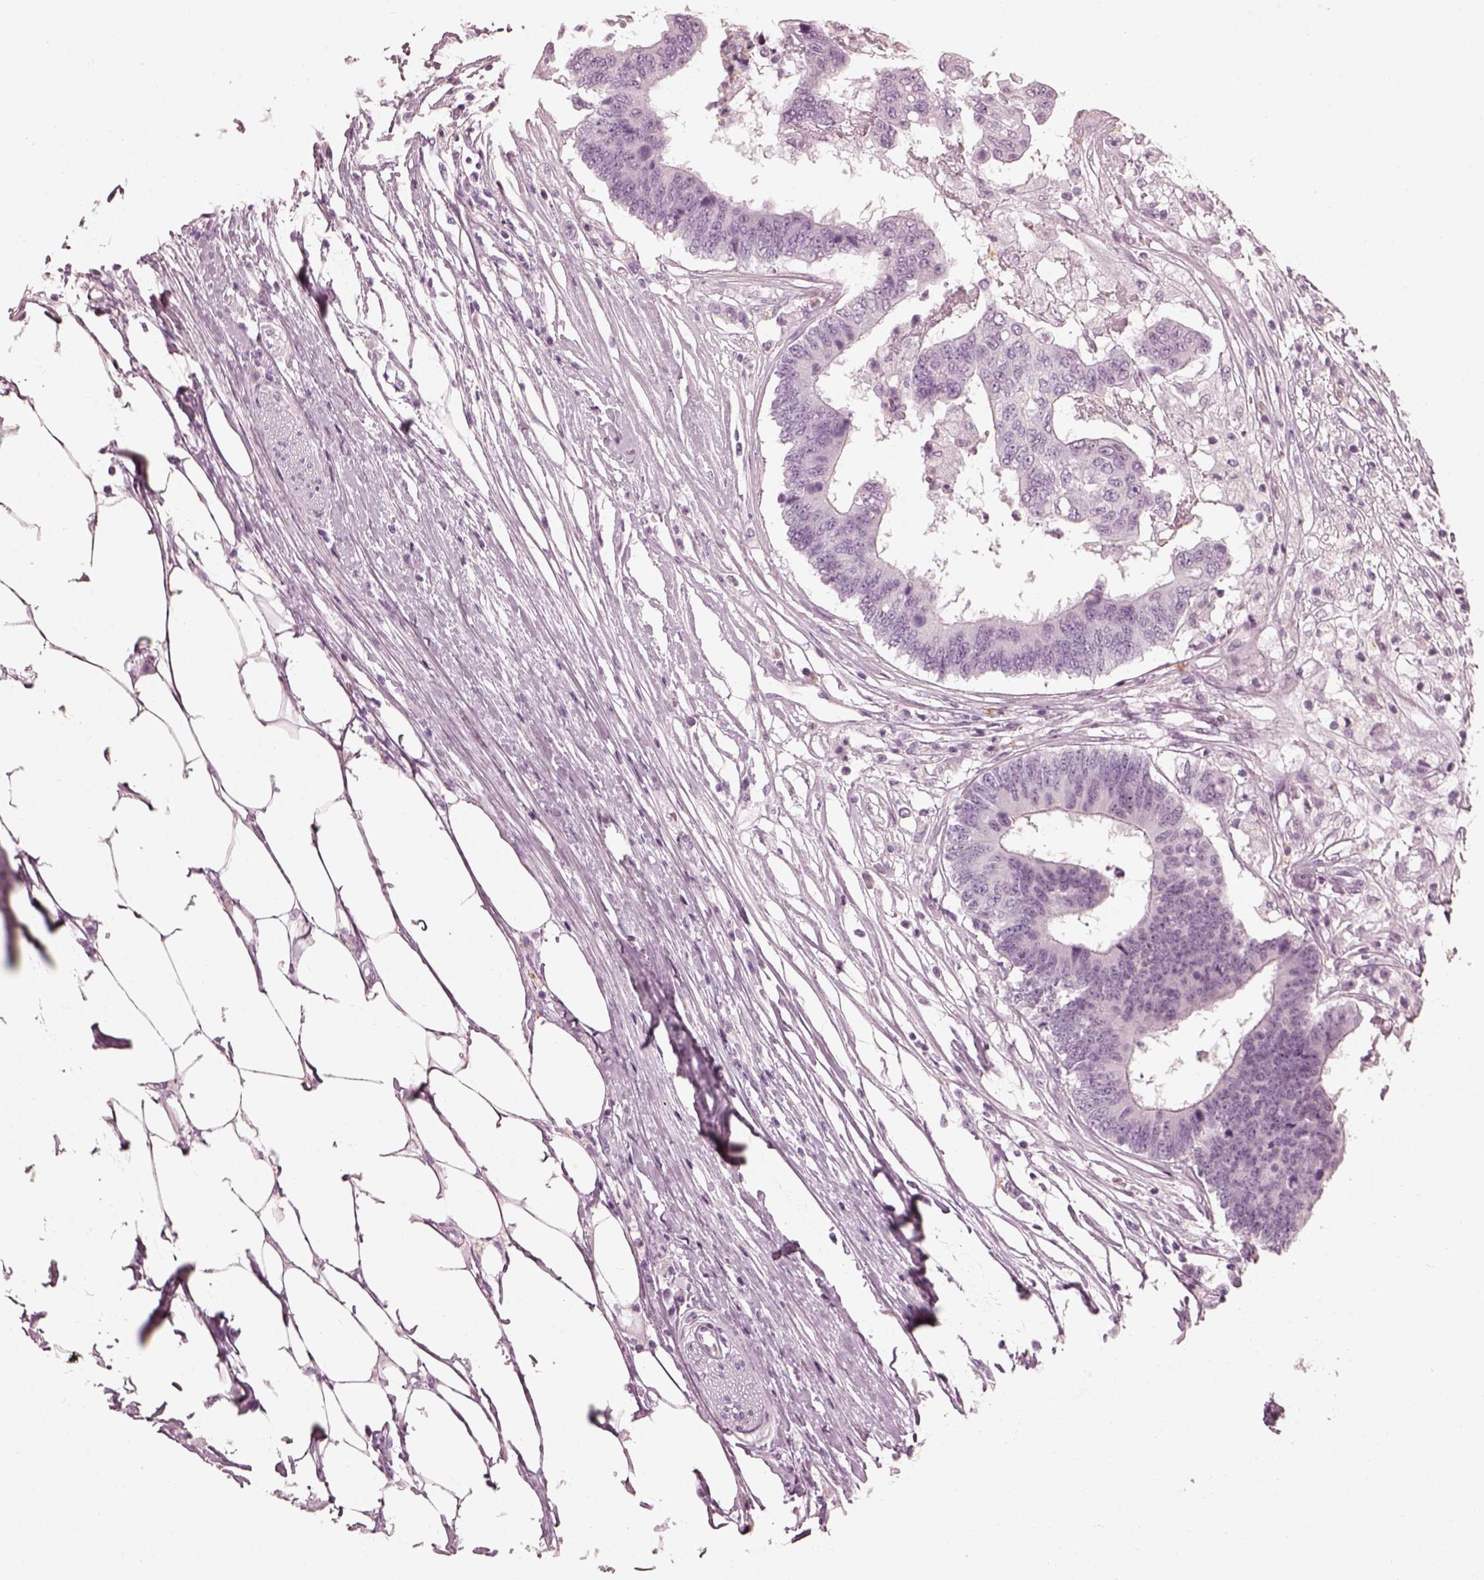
{"staining": {"intensity": "negative", "quantity": "none", "location": "none"}, "tissue": "colorectal cancer", "cell_type": "Tumor cells", "image_type": "cancer", "snomed": [{"axis": "morphology", "description": "Adenocarcinoma, NOS"}, {"axis": "topography", "description": "Colon"}], "caption": "An image of human colorectal adenocarcinoma is negative for staining in tumor cells. (DAB immunohistochemistry visualized using brightfield microscopy, high magnification).", "gene": "FUT4", "patient": {"sex": "female", "age": 48}}